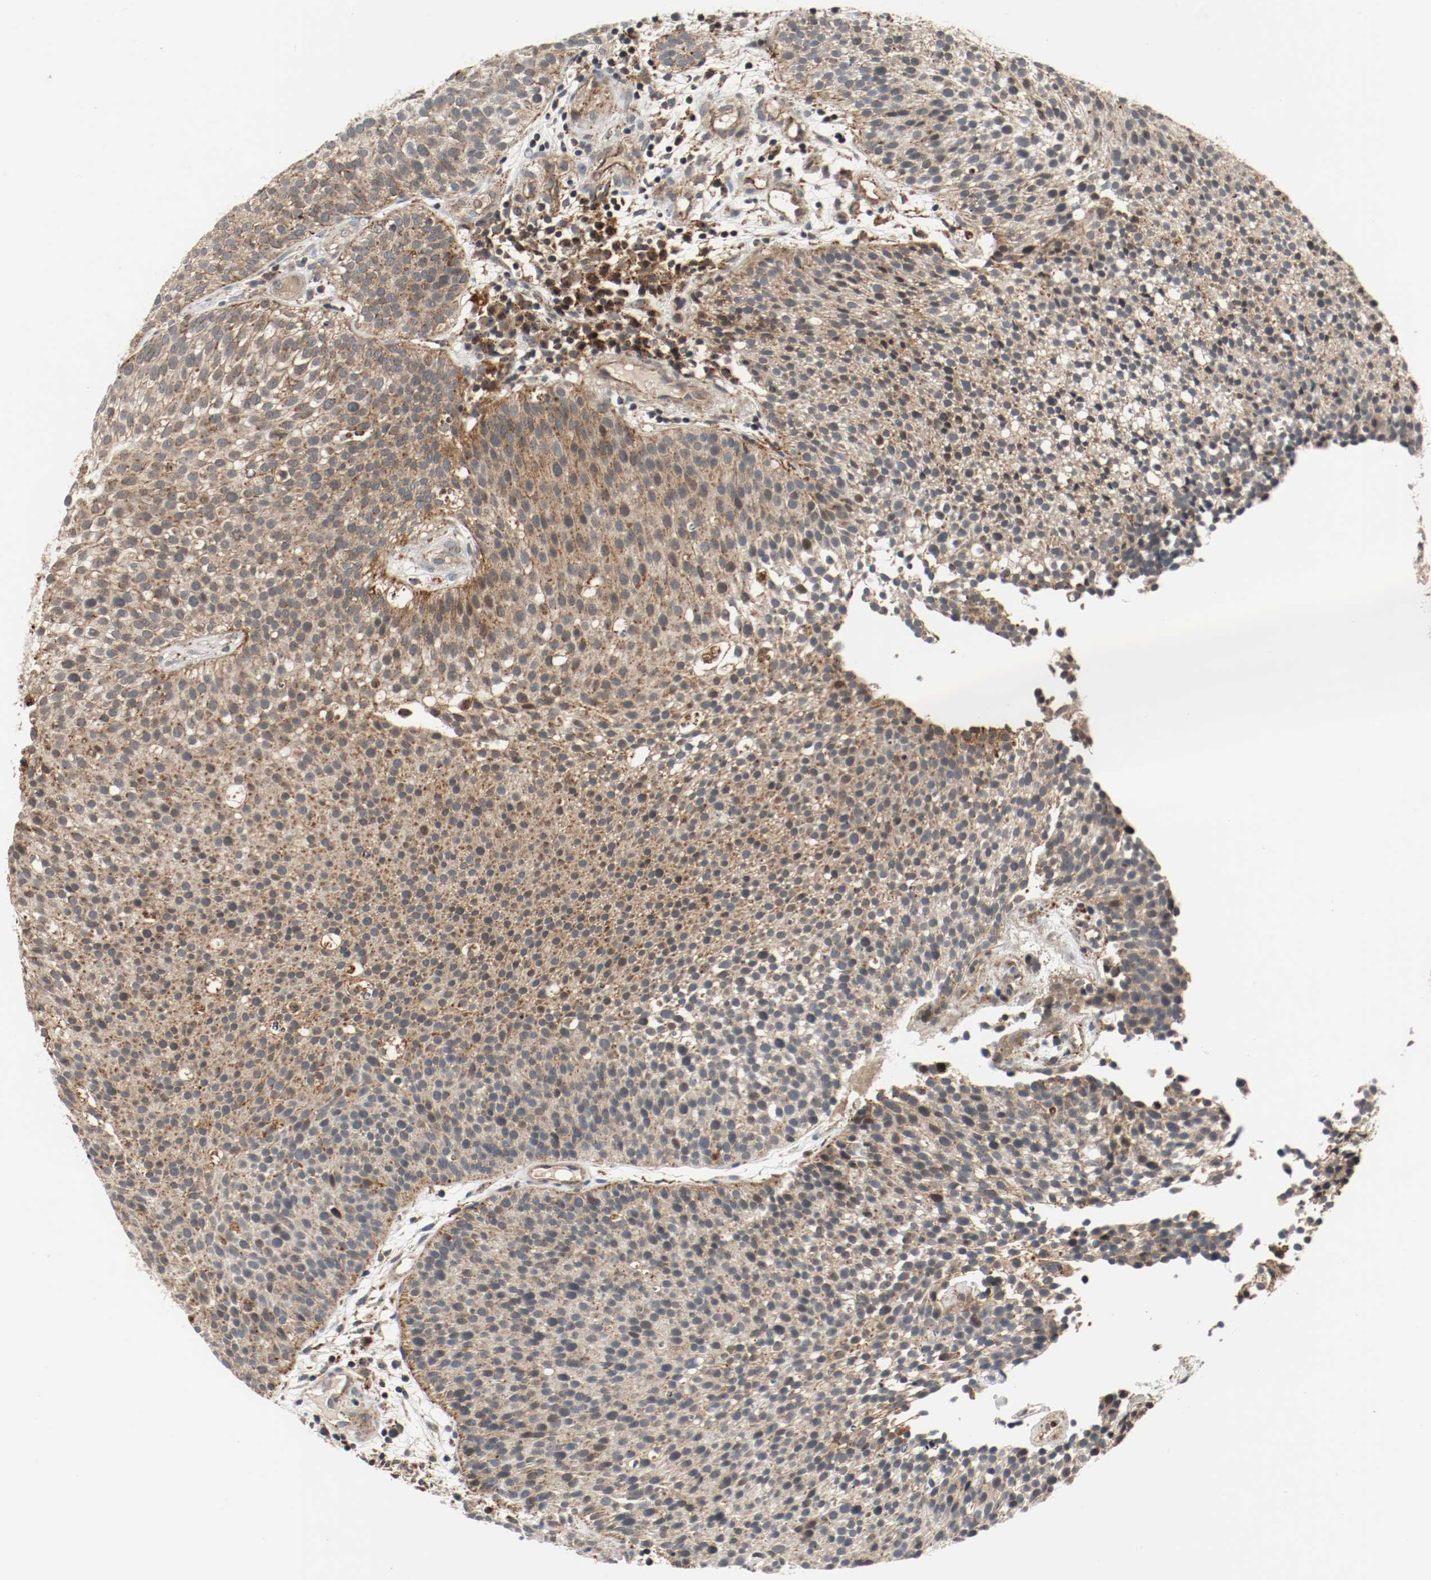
{"staining": {"intensity": "moderate", "quantity": ">75%", "location": "cytoplasmic/membranous"}, "tissue": "urothelial cancer", "cell_type": "Tumor cells", "image_type": "cancer", "snomed": [{"axis": "morphology", "description": "Urothelial carcinoma, Low grade"}, {"axis": "topography", "description": "Urinary bladder"}], "caption": "The image displays a brown stain indicating the presence of a protein in the cytoplasmic/membranous of tumor cells in low-grade urothelial carcinoma.", "gene": "LAMP2", "patient": {"sex": "male", "age": 85}}